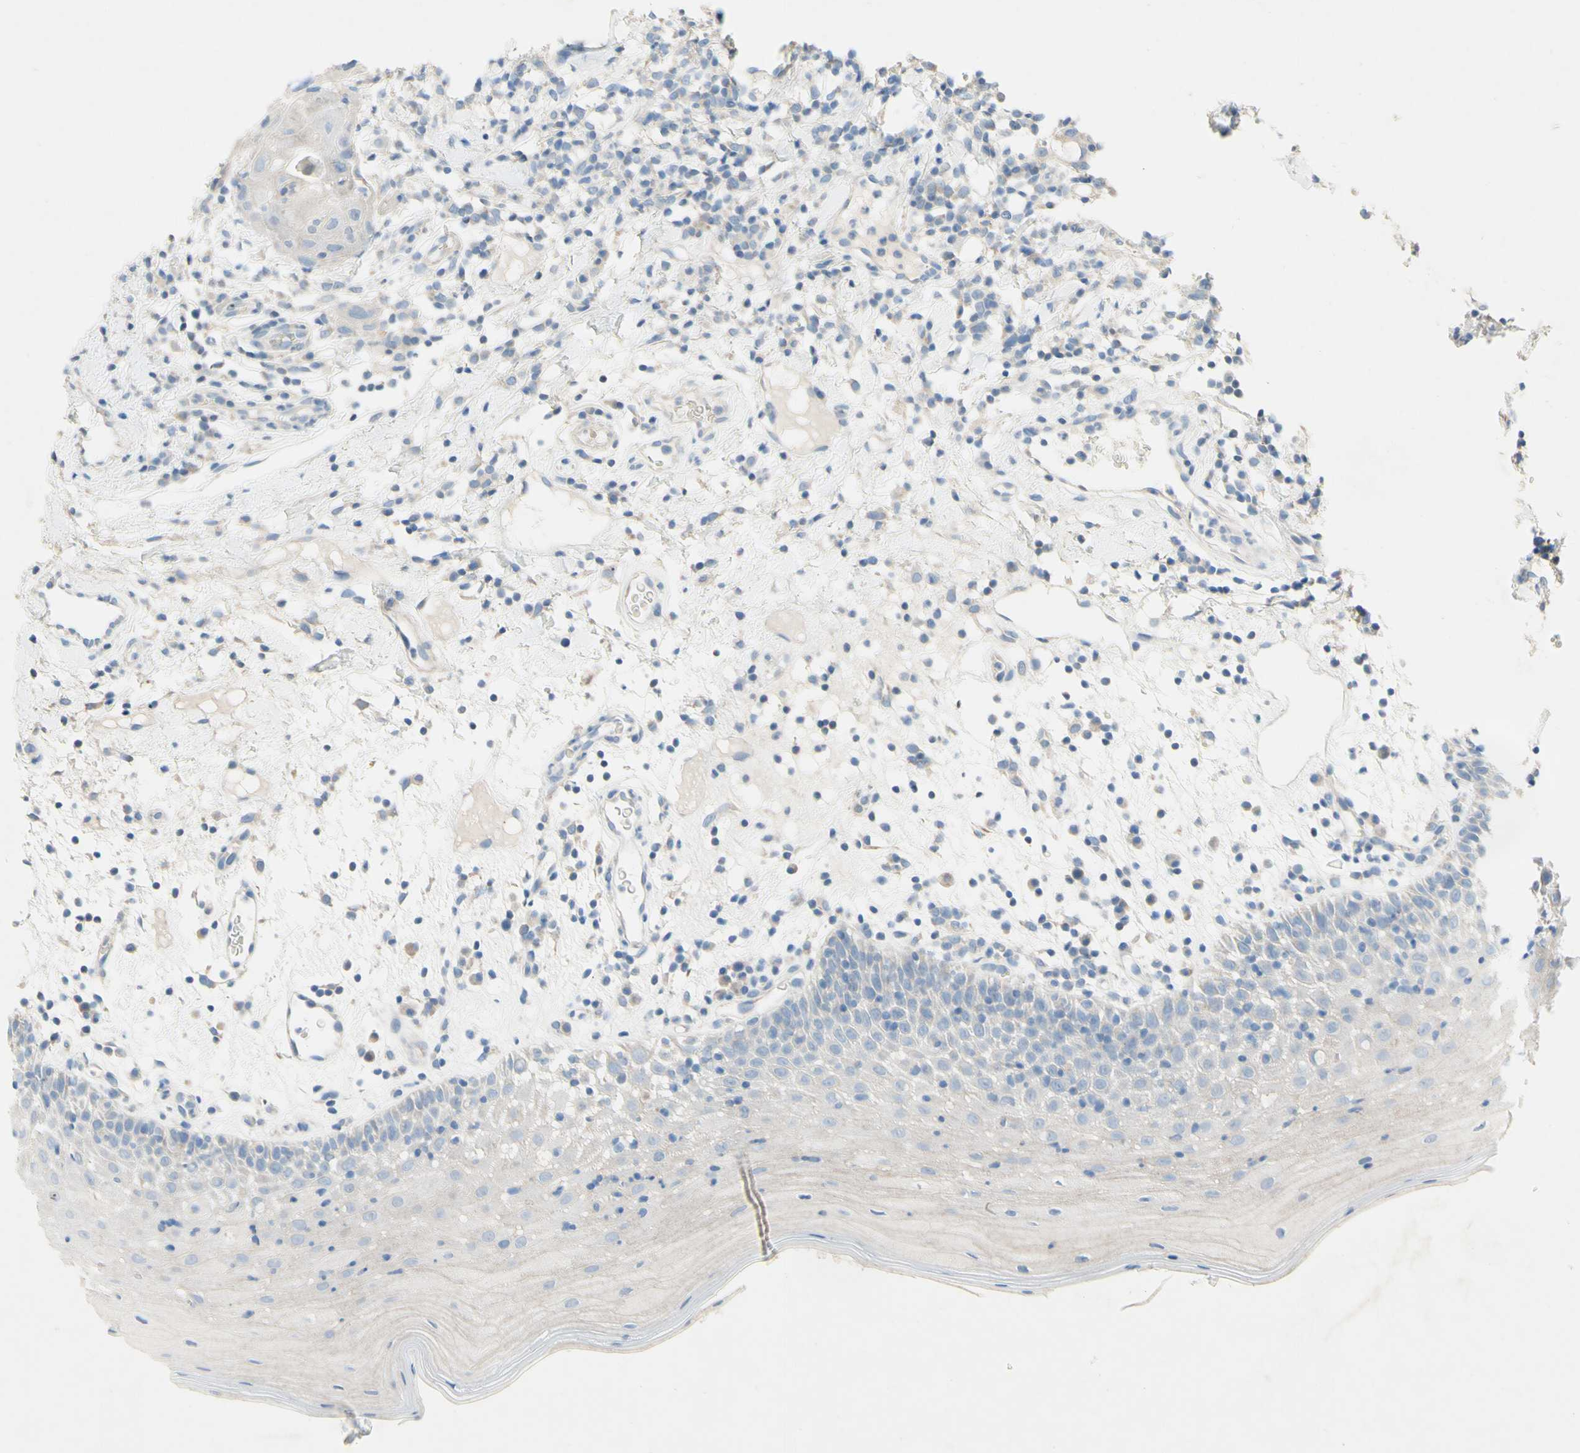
{"staining": {"intensity": "negative", "quantity": "none", "location": "none"}, "tissue": "oral mucosa", "cell_type": "Squamous epithelial cells", "image_type": "normal", "snomed": [{"axis": "morphology", "description": "Normal tissue, NOS"}, {"axis": "morphology", "description": "Squamous cell carcinoma, NOS"}, {"axis": "topography", "description": "Skeletal muscle"}, {"axis": "topography", "description": "Oral tissue"}], "caption": "Immunohistochemical staining of unremarkable oral mucosa reveals no significant expression in squamous epithelial cells. (Brightfield microscopy of DAB (3,3'-diaminobenzidine) immunohistochemistry at high magnification).", "gene": "ACADL", "patient": {"sex": "male", "age": 71}}